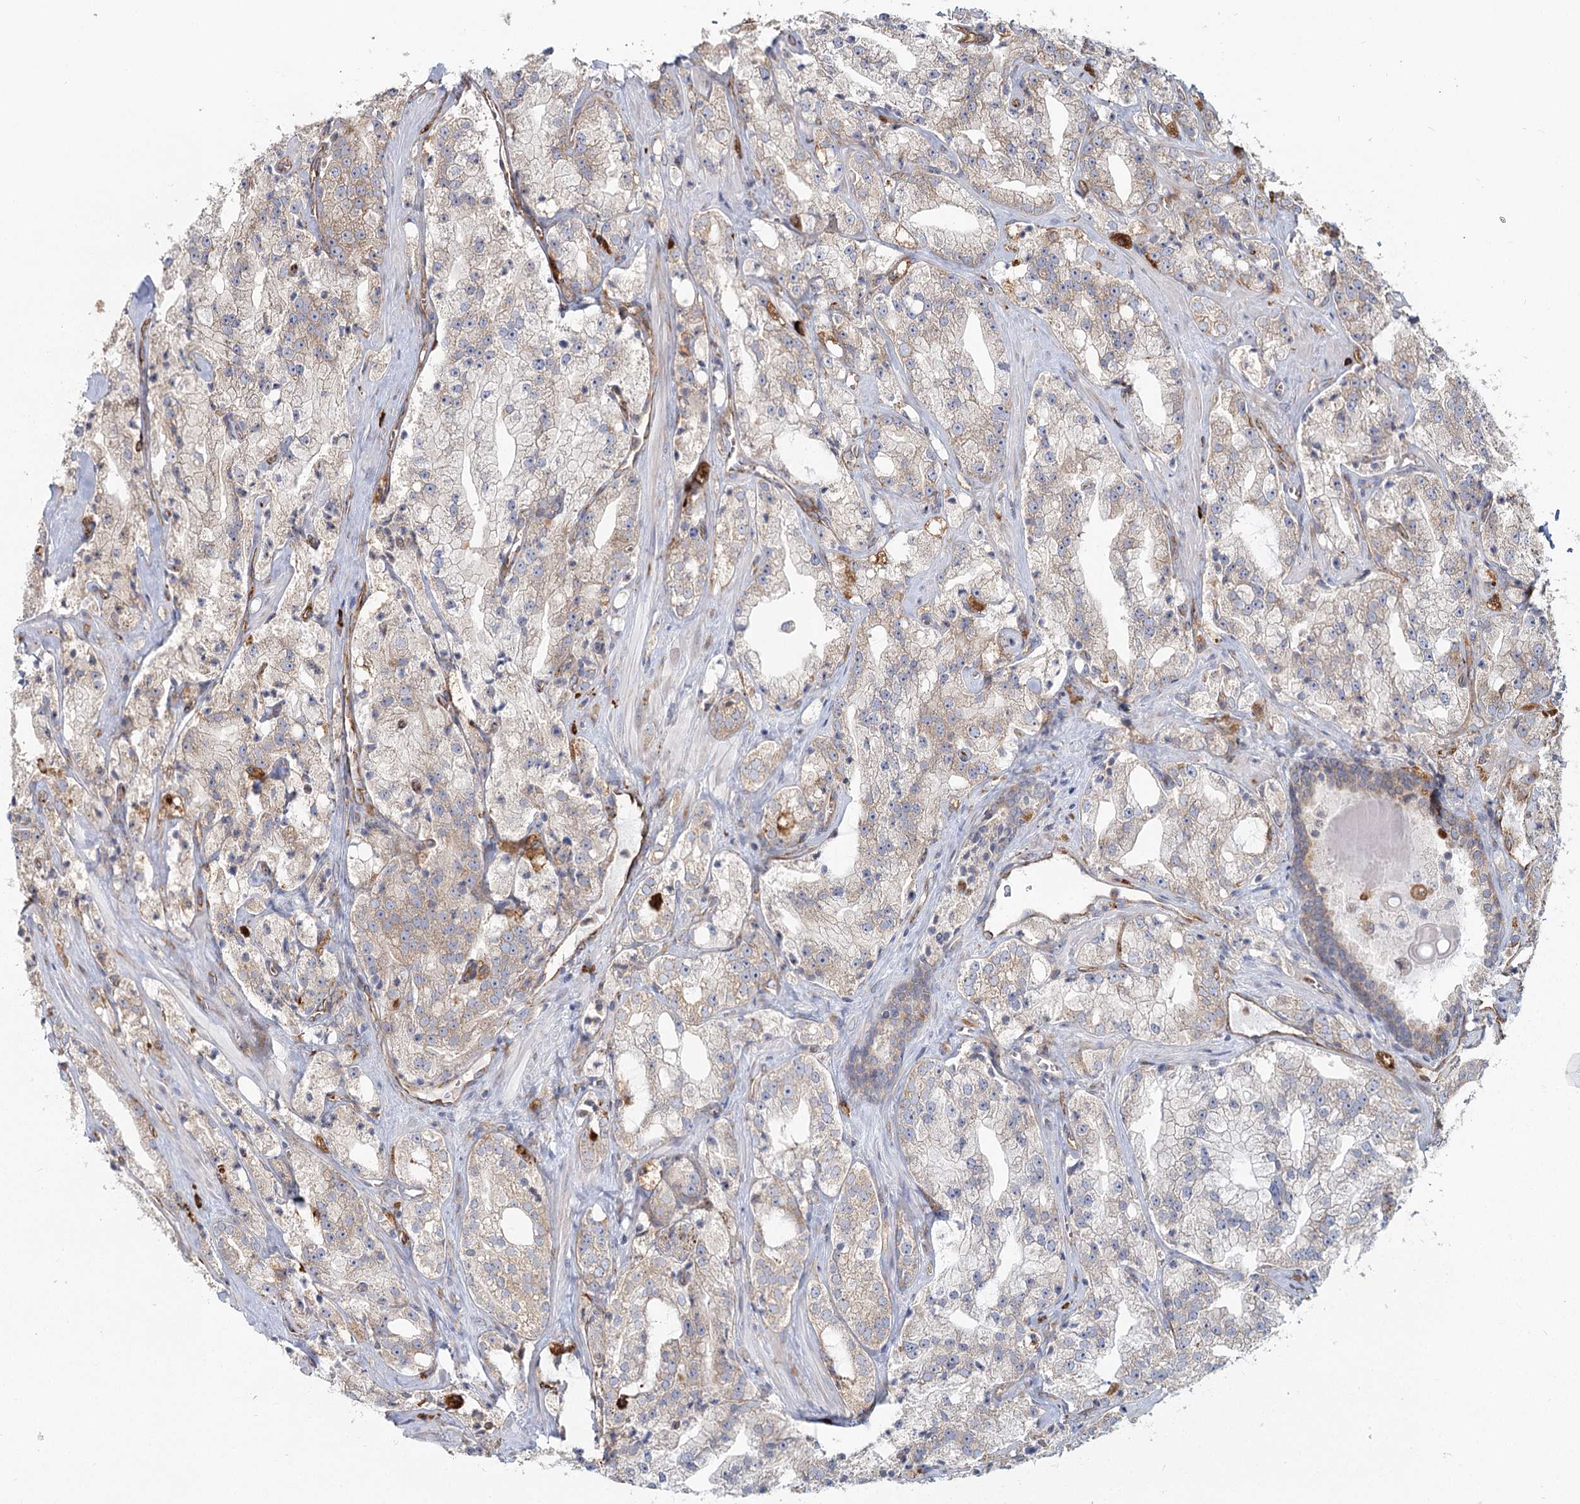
{"staining": {"intensity": "weak", "quantity": "25%-75%", "location": "cytoplasmic/membranous"}, "tissue": "prostate cancer", "cell_type": "Tumor cells", "image_type": "cancer", "snomed": [{"axis": "morphology", "description": "Adenocarcinoma, High grade"}, {"axis": "topography", "description": "Prostate"}], "caption": "The image exhibits immunohistochemical staining of adenocarcinoma (high-grade) (prostate). There is weak cytoplasmic/membranous positivity is seen in about 25%-75% of tumor cells.", "gene": "HARS2", "patient": {"sex": "male", "age": 64}}